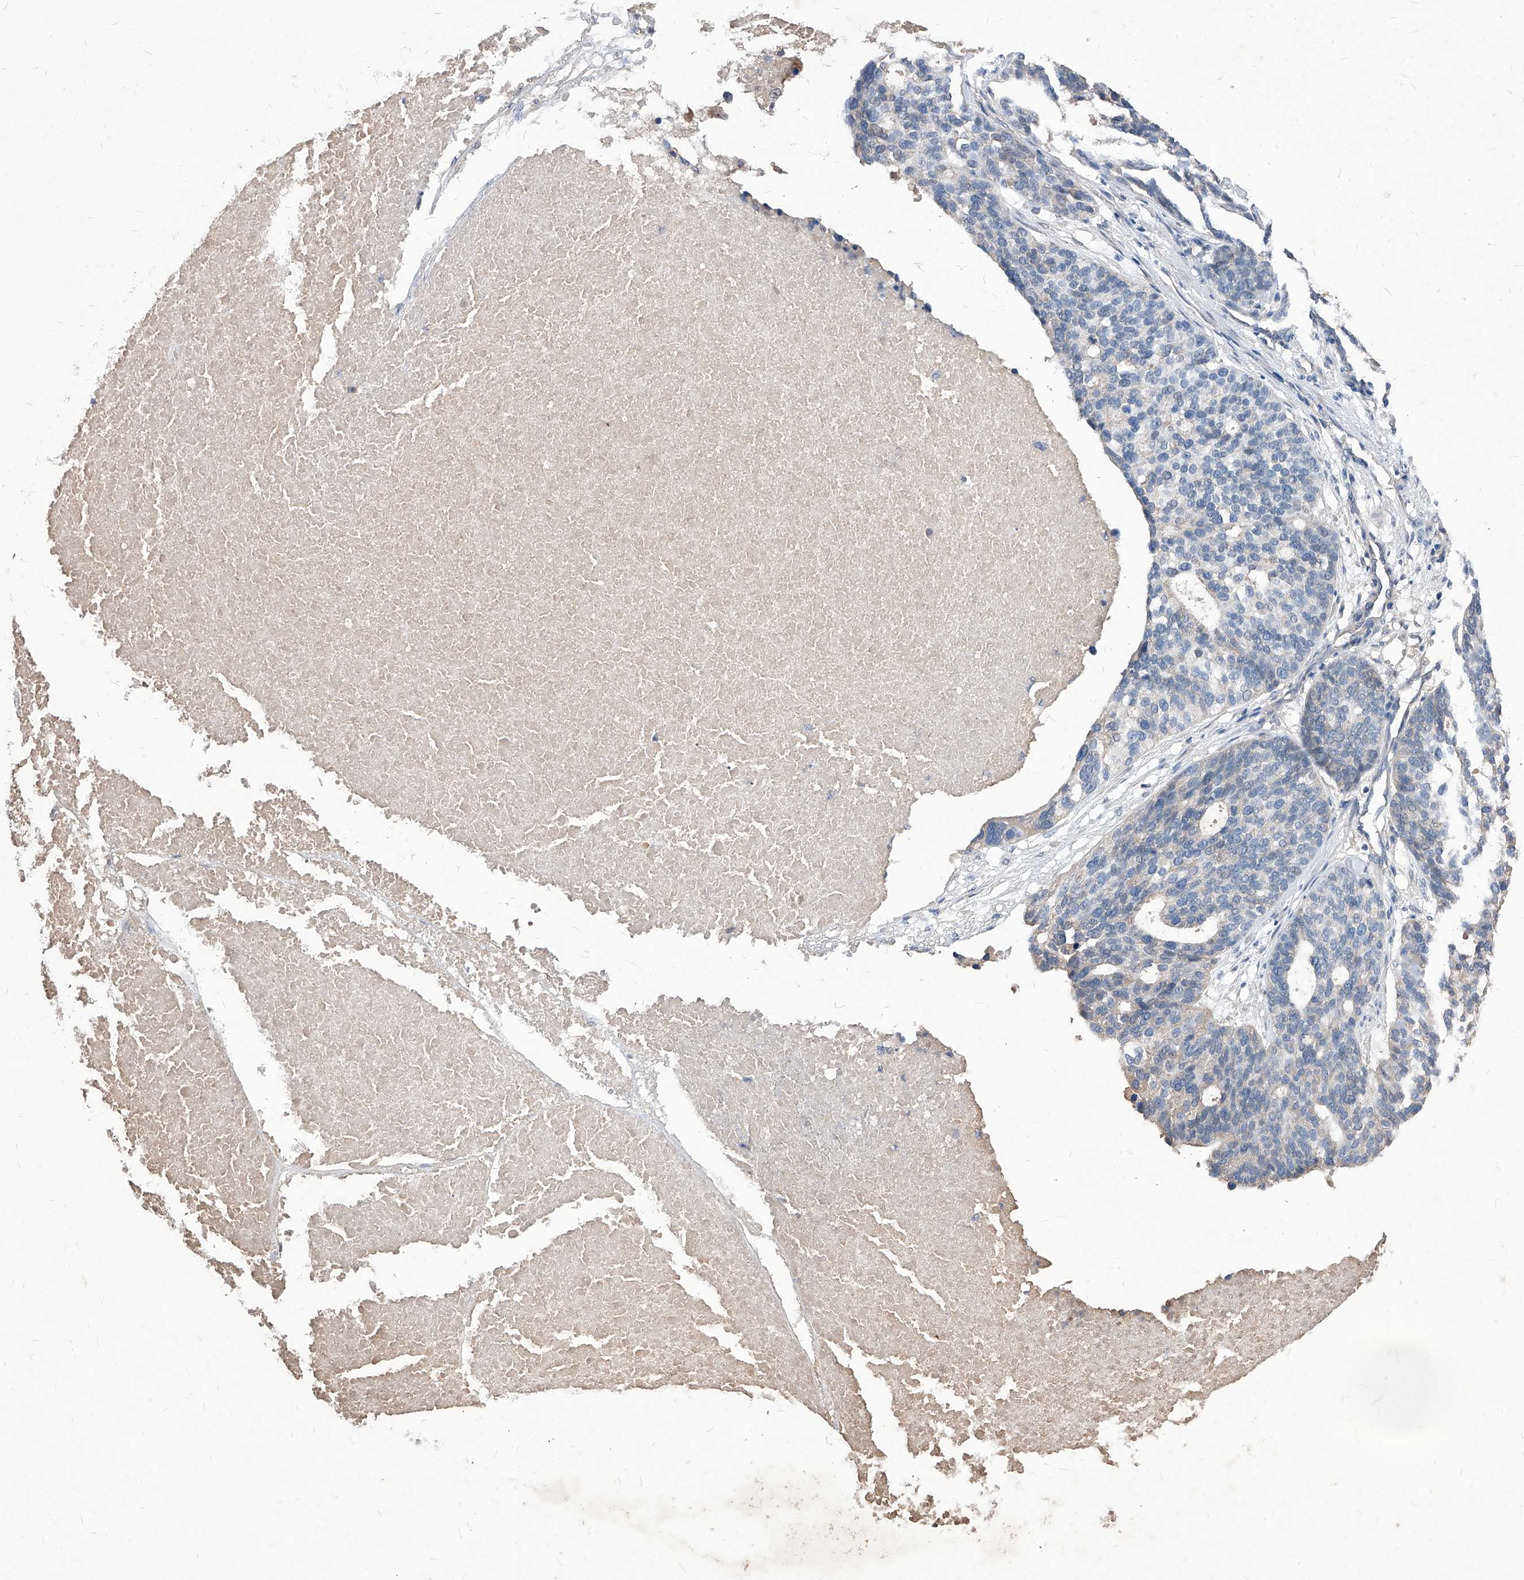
{"staining": {"intensity": "negative", "quantity": "none", "location": "none"}, "tissue": "ovarian cancer", "cell_type": "Tumor cells", "image_type": "cancer", "snomed": [{"axis": "morphology", "description": "Cystadenocarcinoma, serous, NOS"}, {"axis": "topography", "description": "Ovary"}], "caption": "Immunohistochemistry photomicrograph of neoplastic tissue: ovarian cancer (serous cystadenocarcinoma) stained with DAB (3,3'-diaminobenzidine) exhibits no significant protein expression in tumor cells.", "gene": "SYNGR1", "patient": {"sex": "female", "age": 59}}